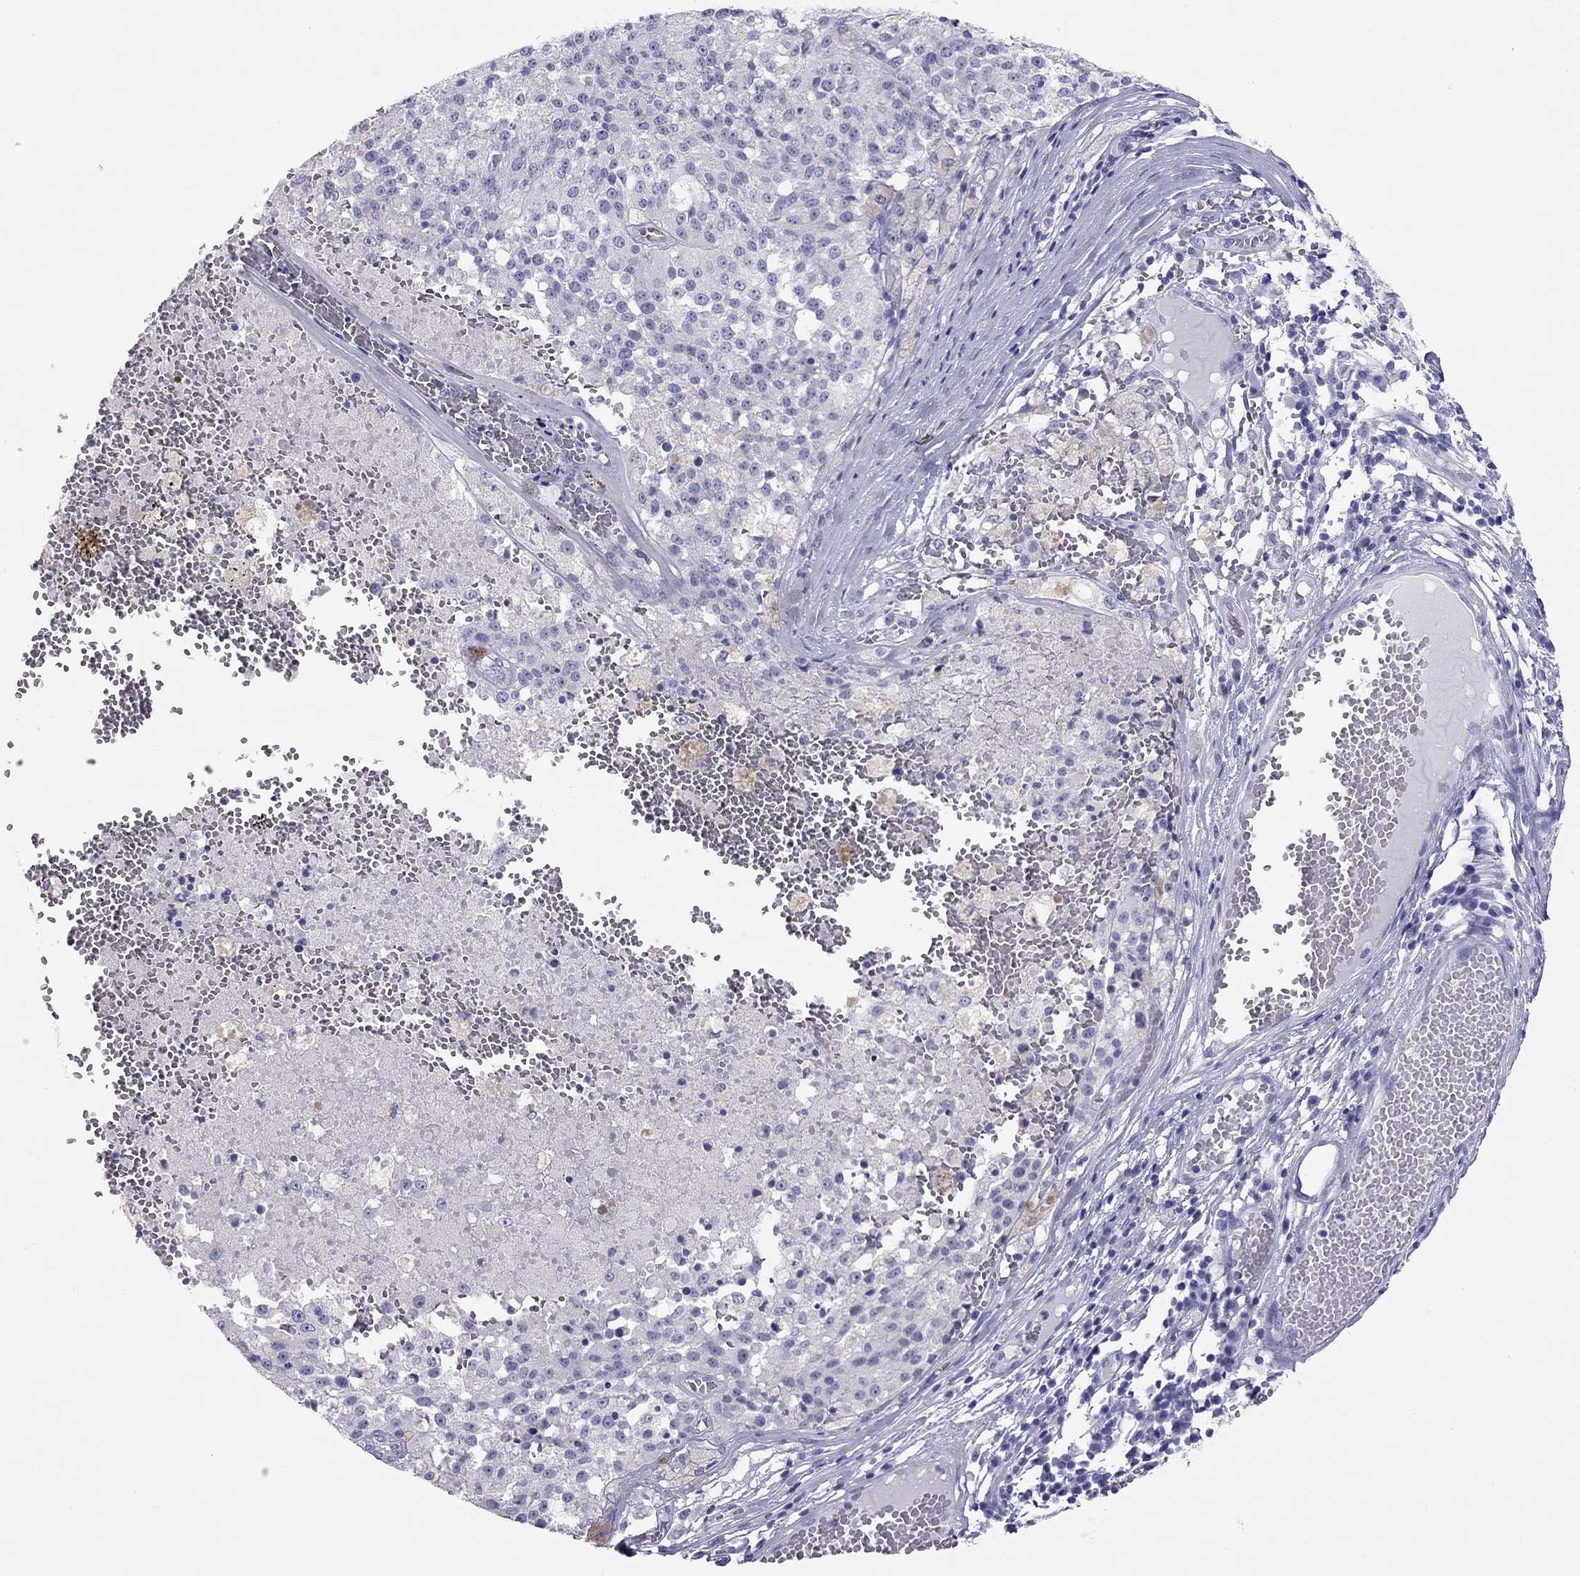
{"staining": {"intensity": "negative", "quantity": "none", "location": "none"}, "tissue": "melanoma", "cell_type": "Tumor cells", "image_type": "cancer", "snomed": [{"axis": "morphology", "description": "Malignant melanoma, Metastatic site"}, {"axis": "topography", "description": "Lymph node"}], "caption": "A histopathology image of melanoma stained for a protein demonstrates no brown staining in tumor cells.", "gene": "PSMB11", "patient": {"sex": "female", "age": 64}}